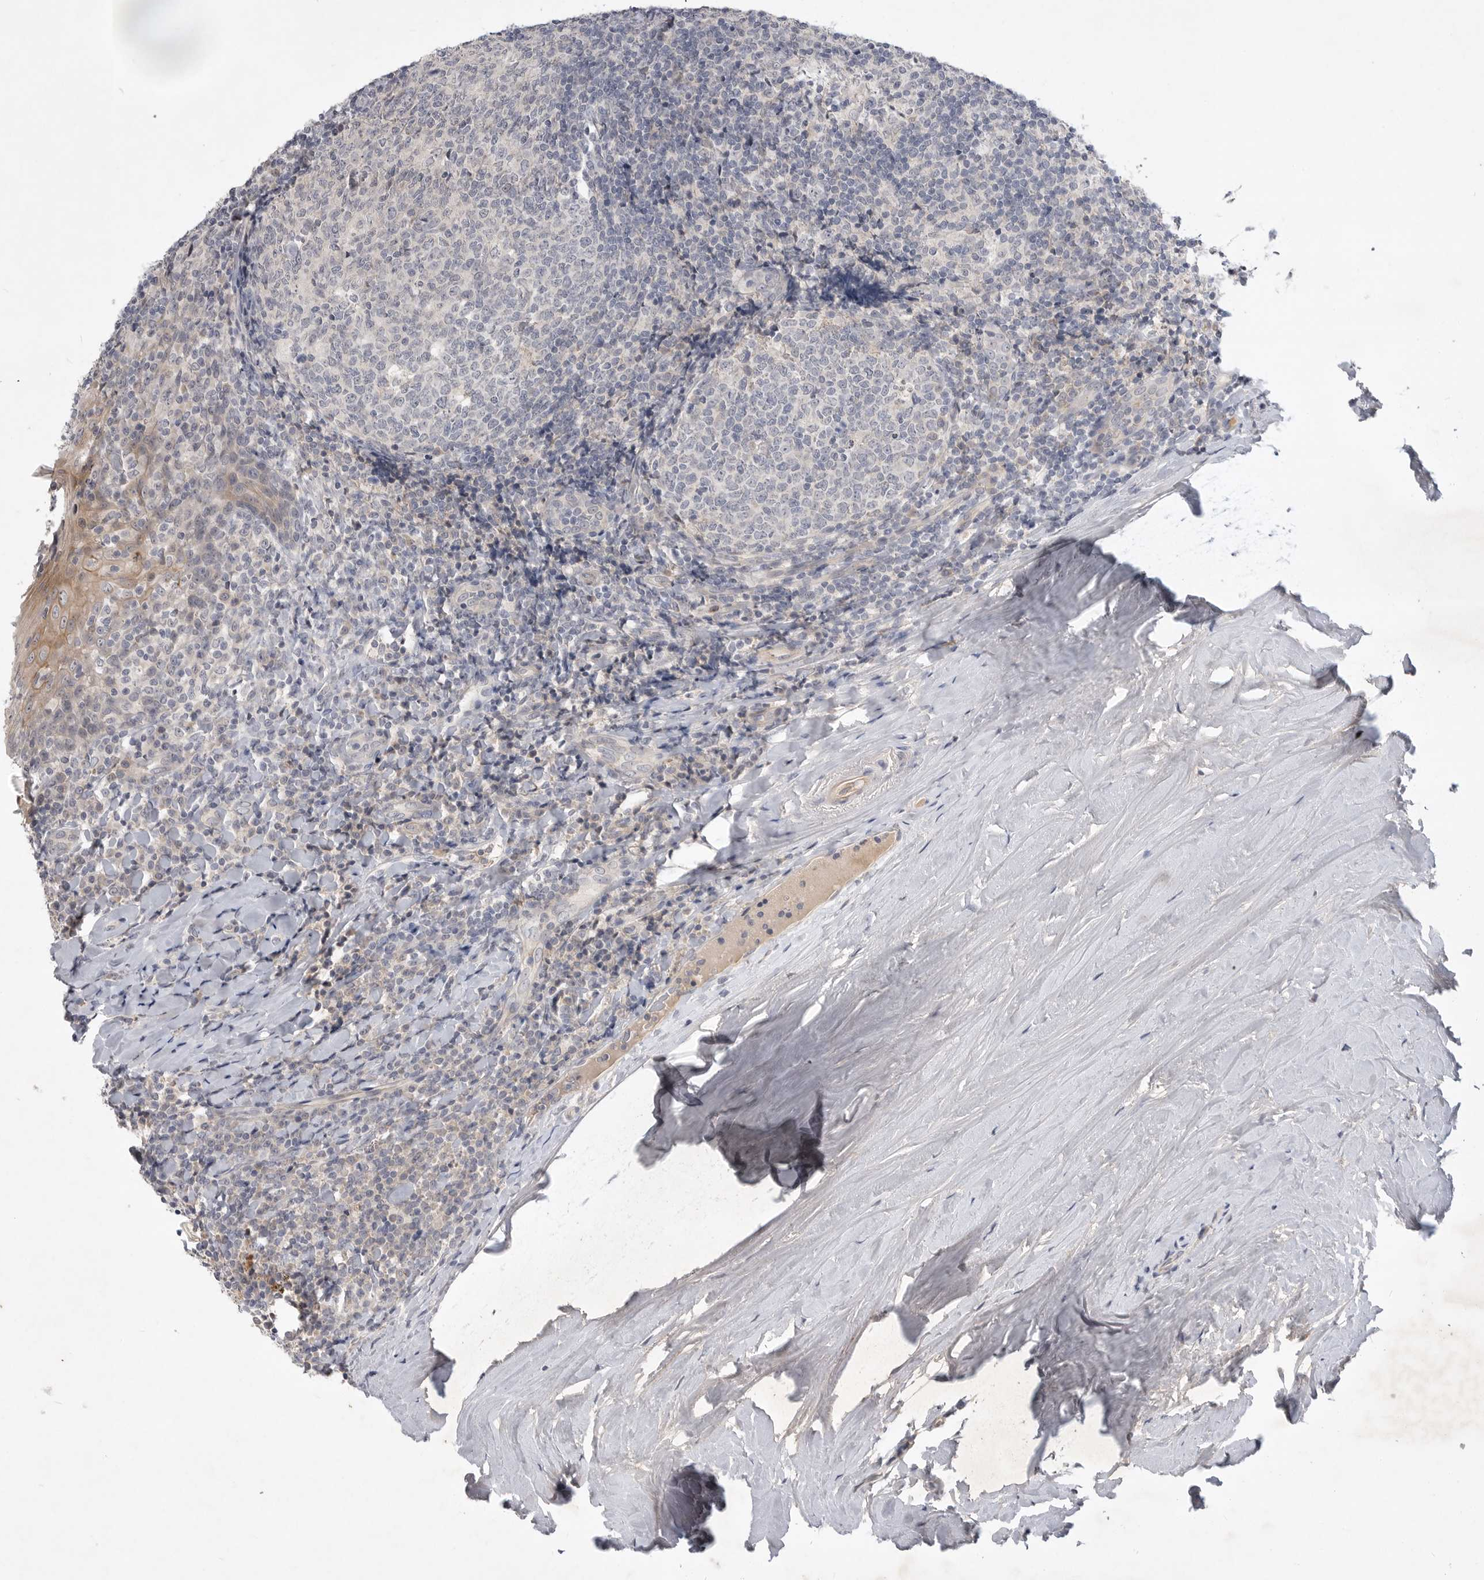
{"staining": {"intensity": "moderate", "quantity": "<25%", "location": "cytoplasmic/membranous"}, "tissue": "tonsil", "cell_type": "Germinal center cells", "image_type": "normal", "snomed": [{"axis": "morphology", "description": "Normal tissue, NOS"}, {"axis": "topography", "description": "Tonsil"}], "caption": "Brown immunohistochemical staining in normal human tonsil demonstrates moderate cytoplasmic/membranous positivity in approximately <25% of germinal center cells.", "gene": "ITGAD", "patient": {"sex": "male", "age": 37}}